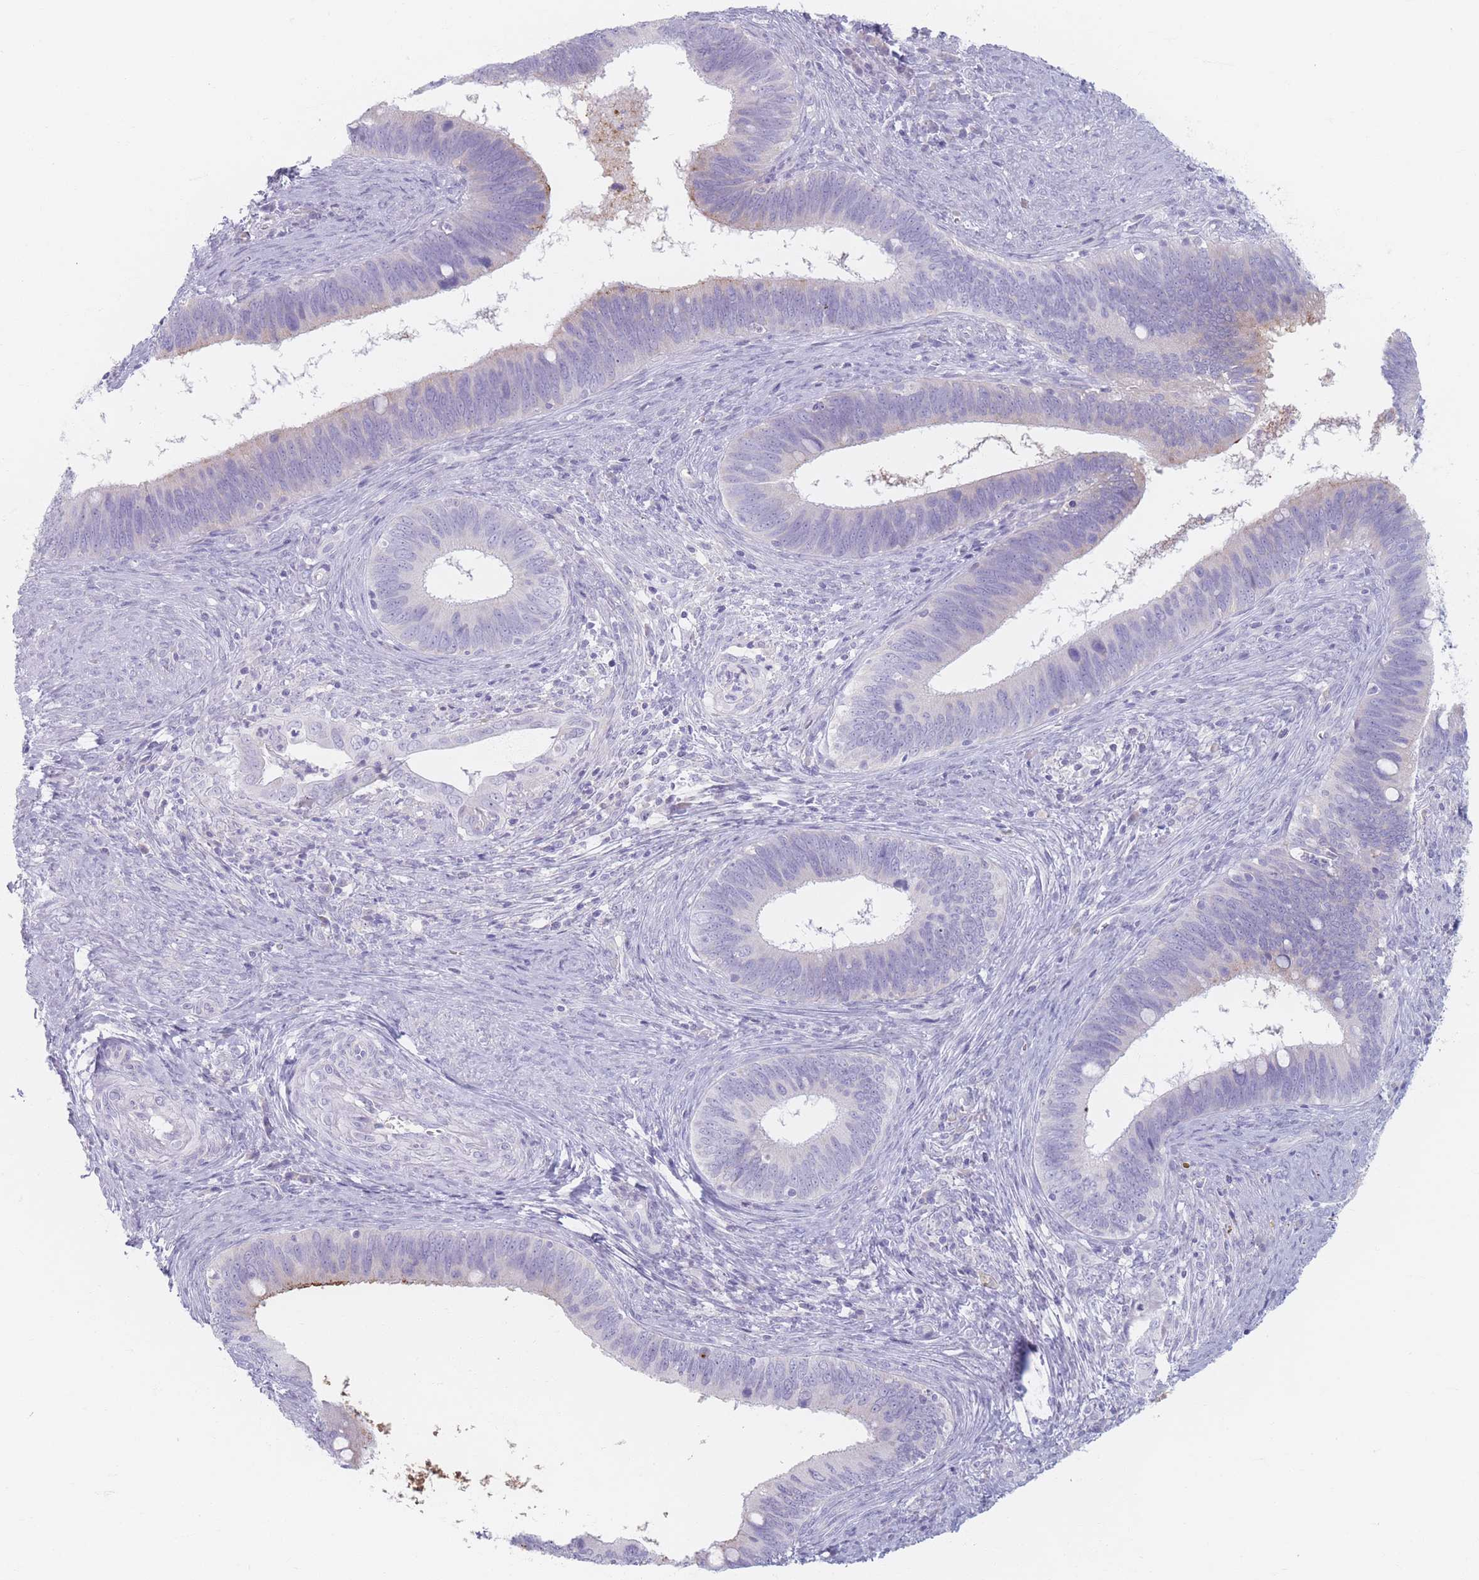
{"staining": {"intensity": "negative", "quantity": "none", "location": "none"}, "tissue": "cervical cancer", "cell_type": "Tumor cells", "image_type": "cancer", "snomed": [{"axis": "morphology", "description": "Adenocarcinoma, NOS"}, {"axis": "topography", "description": "Cervix"}], "caption": "This histopathology image is of cervical cancer stained with immunohistochemistry to label a protein in brown with the nuclei are counter-stained blue. There is no positivity in tumor cells.", "gene": "PIGM", "patient": {"sex": "female", "age": 42}}